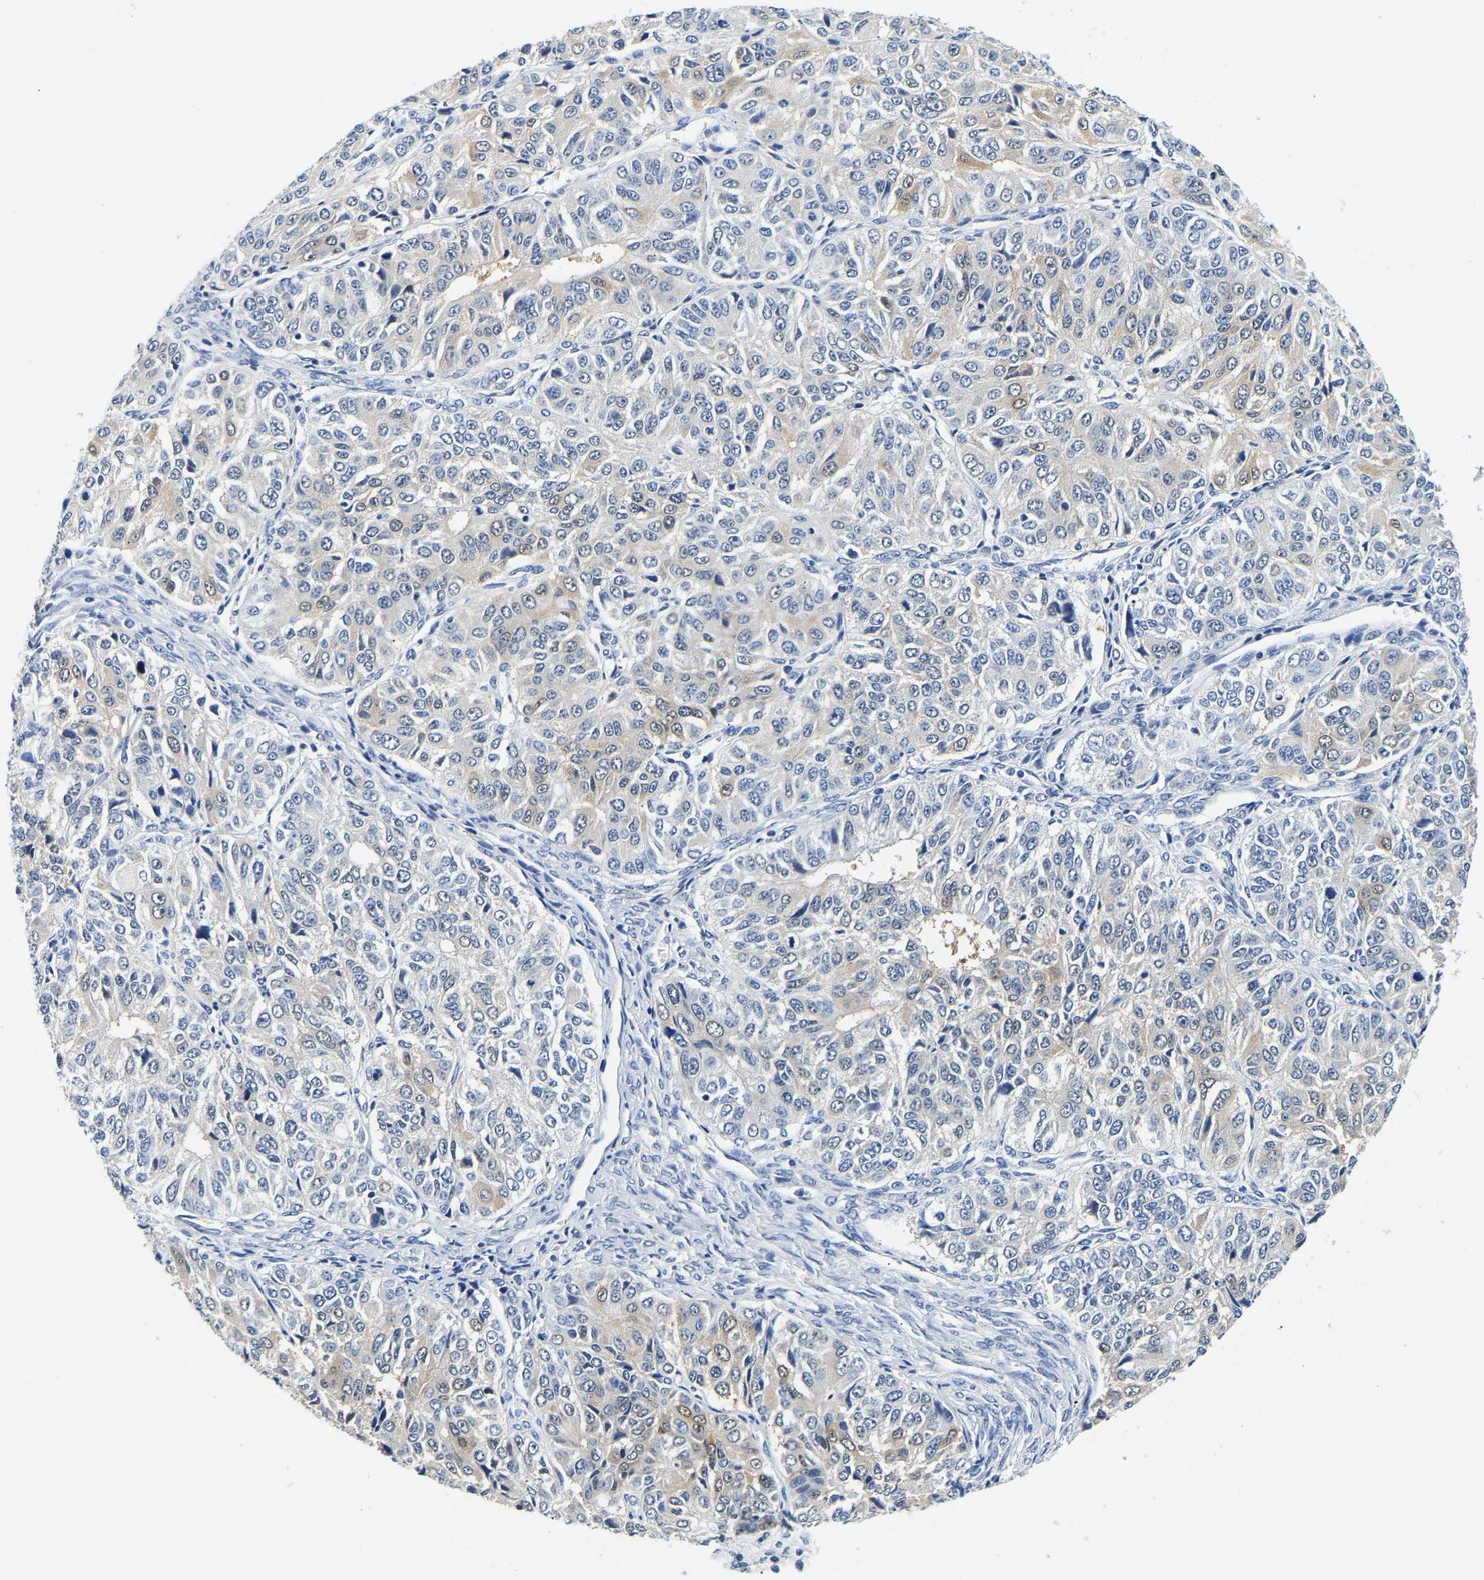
{"staining": {"intensity": "weak", "quantity": "<25%", "location": "cytoplasmic/membranous"}, "tissue": "ovarian cancer", "cell_type": "Tumor cells", "image_type": "cancer", "snomed": [{"axis": "morphology", "description": "Carcinoma, endometroid"}, {"axis": "topography", "description": "Ovary"}], "caption": "There is no significant positivity in tumor cells of endometroid carcinoma (ovarian).", "gene": "UCHL3", "patient": {"sex": "female", "age": 51}}